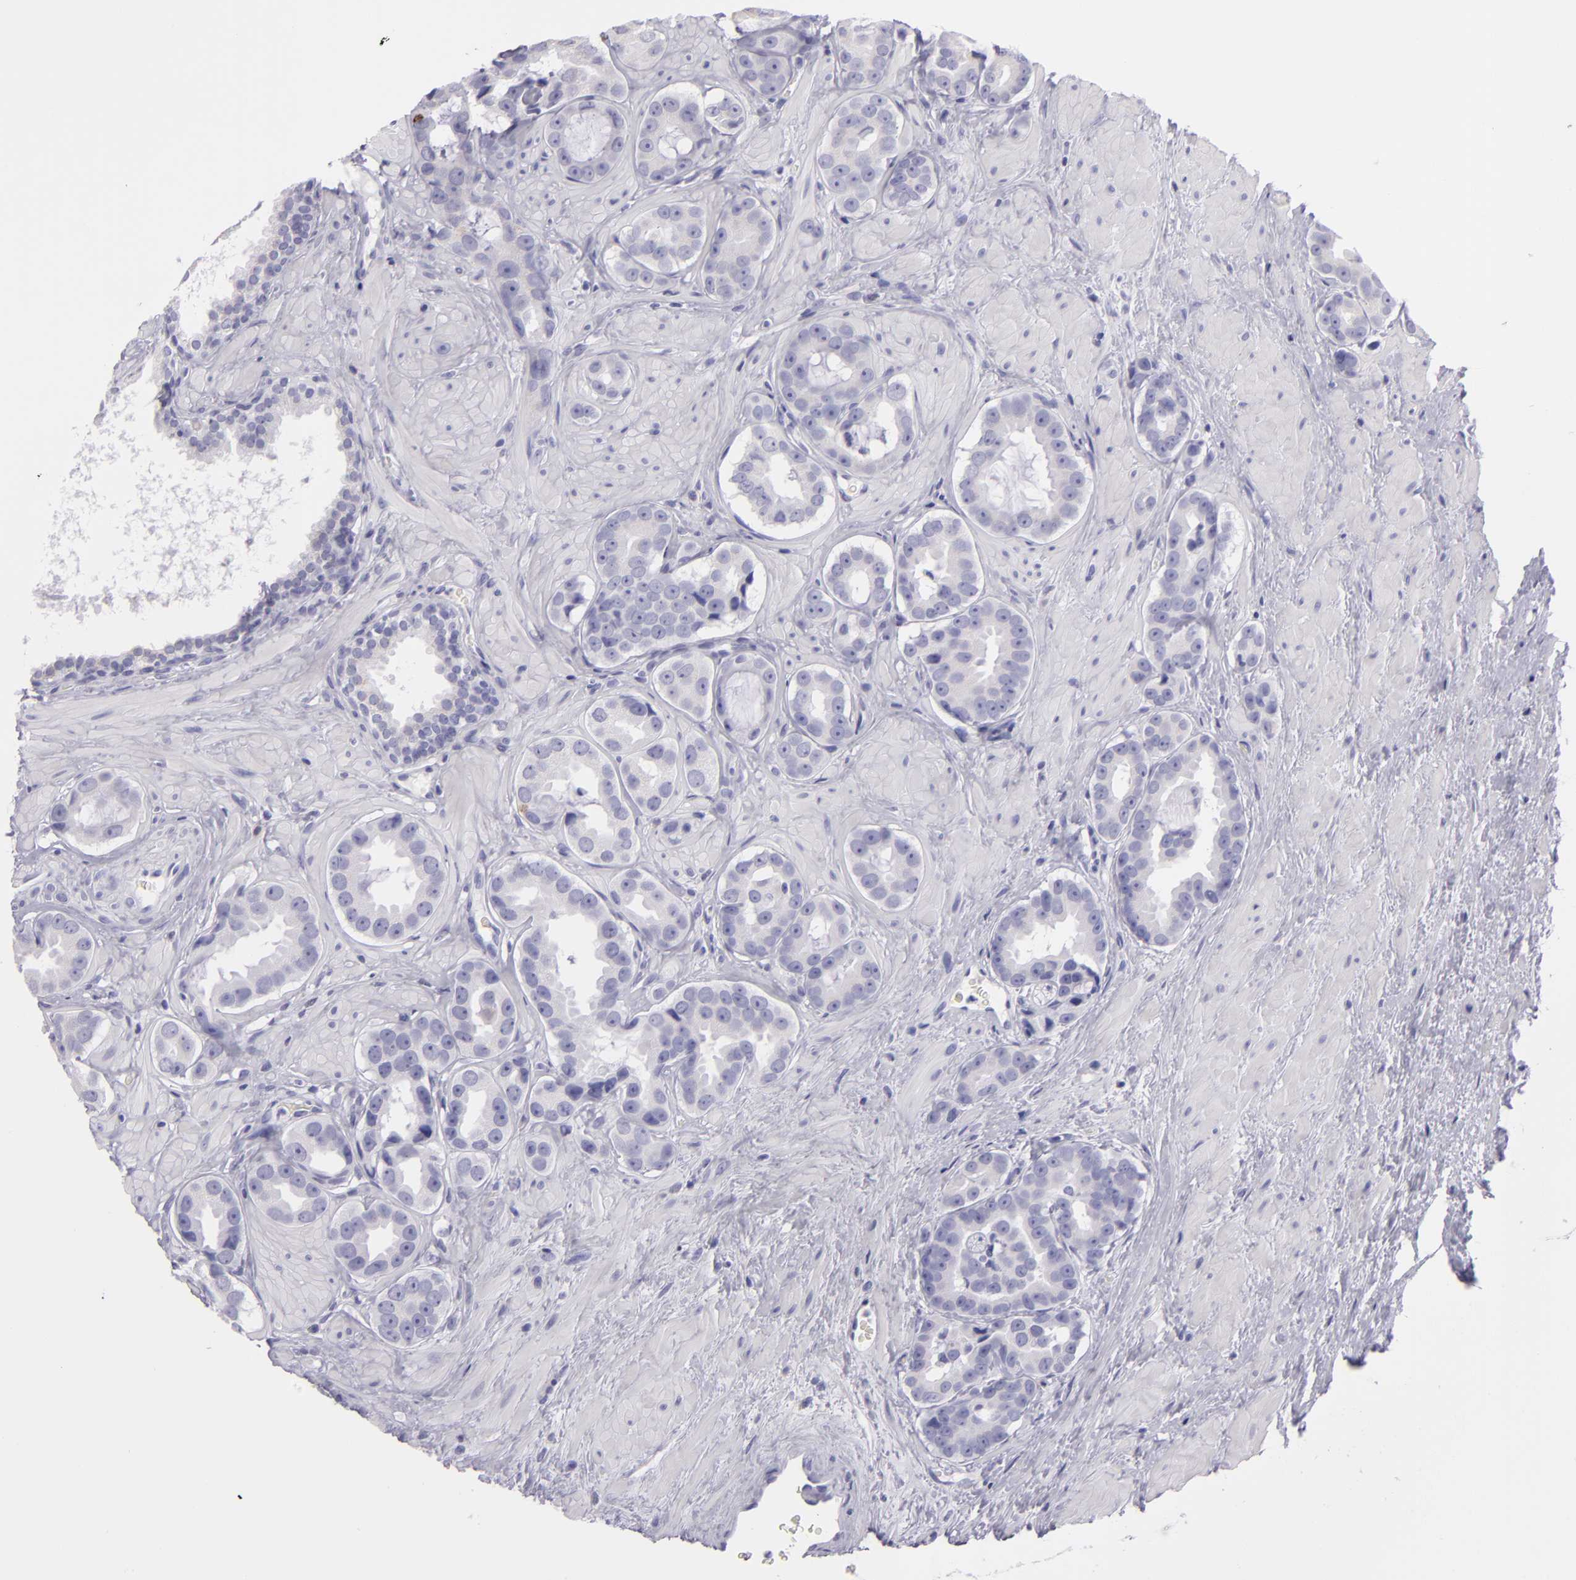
{"staining": {"intensity": "negative", "quantity": "none", "location": "none"}, "tissue": "prostate cancer", "cell_type": "Tumor cells", "image_type": "cancer", "snomed": [{"axis": "morphology", "description": "Adenocarcinoma, Low grade"}, {"axis": "topography", "description": "Prostate"}], "caption": "DAB (3,3'-diaminobenzidine) immunohistochemical staining of prostate low-grade adenocarcinoma displays no significant staining in tumor cells.", "gene": "MUC5AC", "patient": {"sex": "male", "age": 59}}